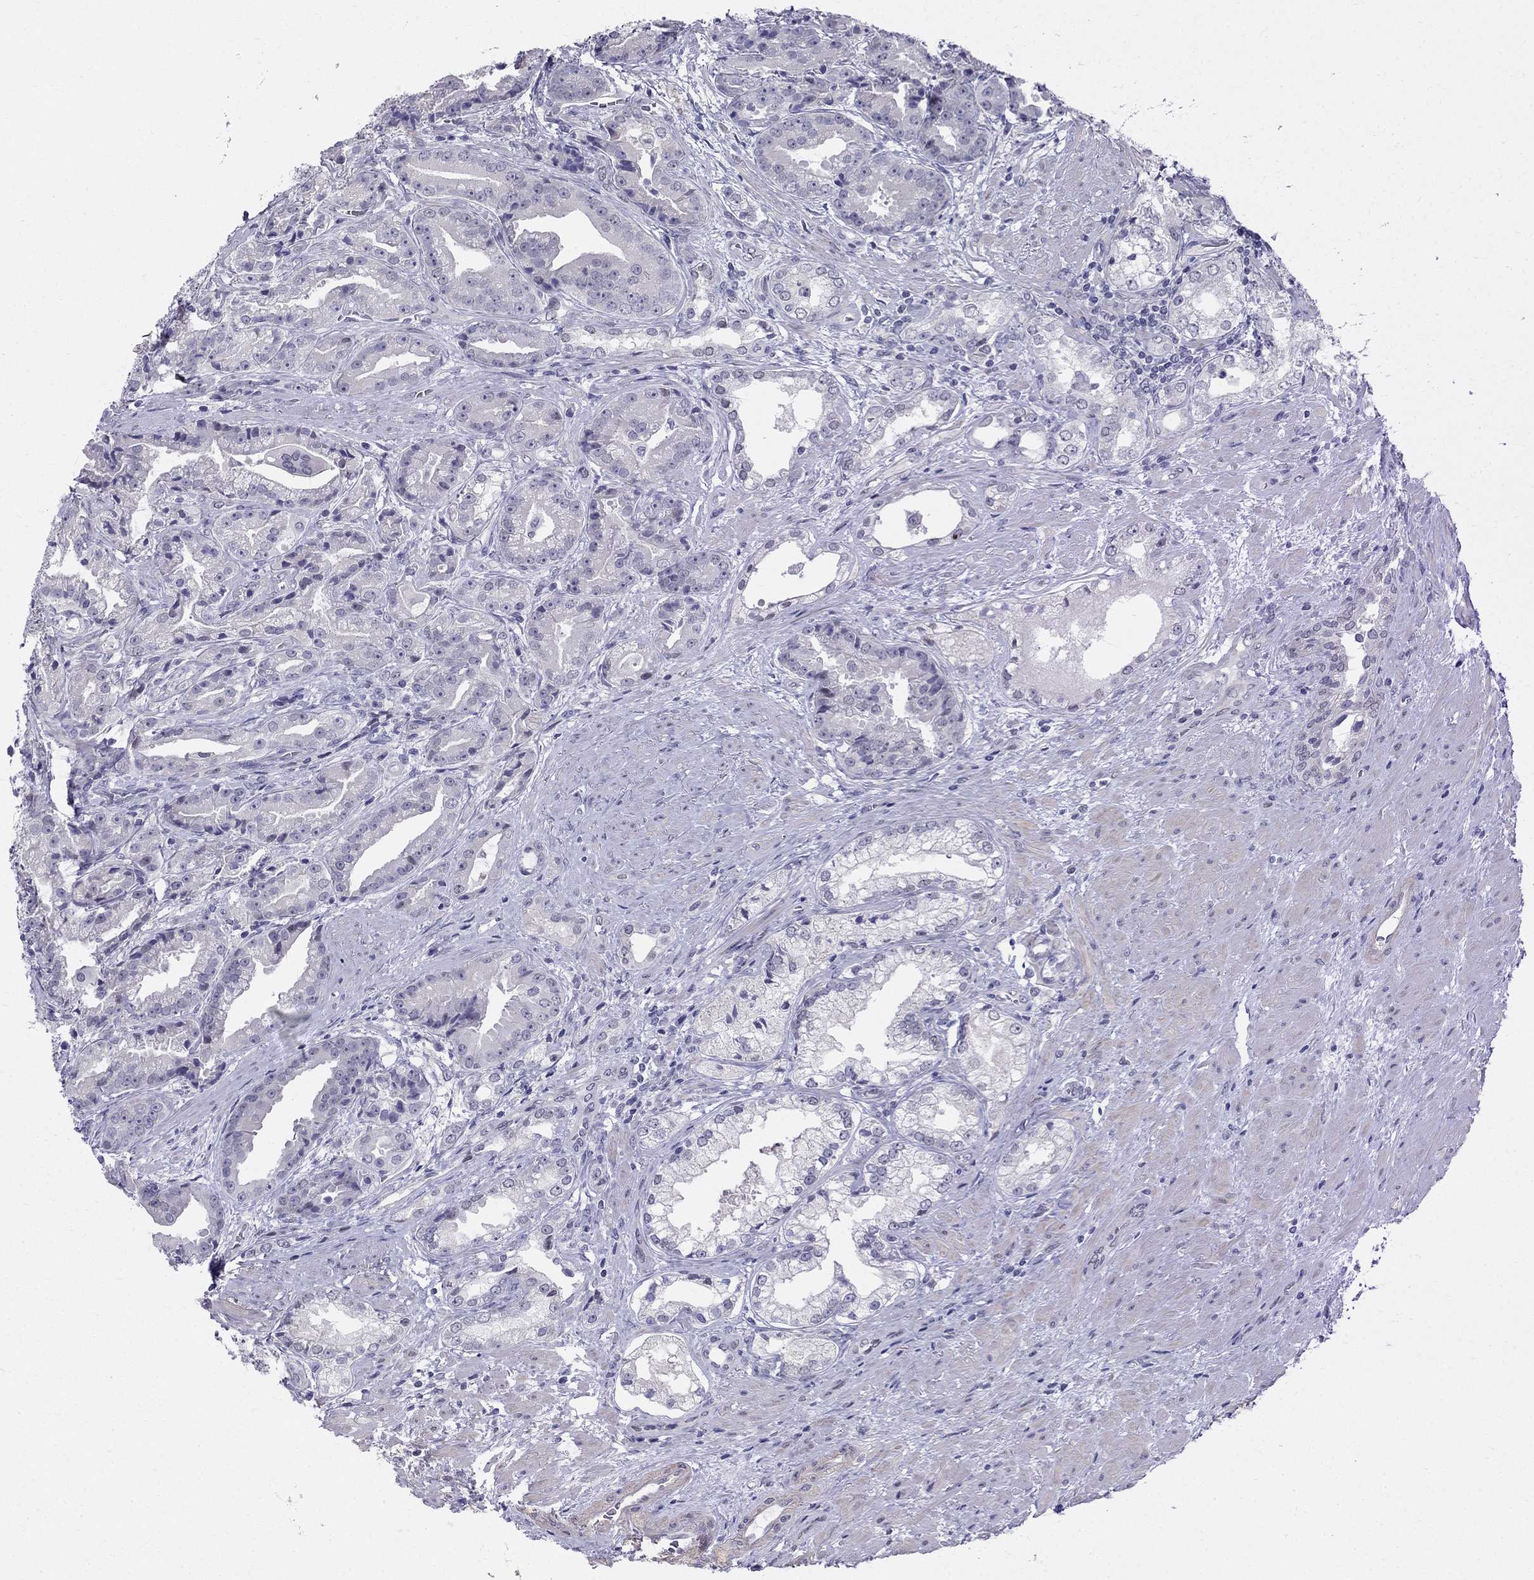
{"staining": {"intensity": "negative", "quantity": "none", "location": "none"}, "tissue": "prostate cancer", "cell_type": "Tumor cells", "image_type": "cancer", "snomed": [{"axis": "morphology", "description": "Adenocarcinoma, NOS"}, {"axis": "morphology", "description": "Adenocarcinoma, High grade"}, {"axis": "topography", "description": "Prostate"}], "caption": "High power microscopy image of an immunohistochemistry micrograph of prostate cancer (adenocarcinoma), revealing no significant positivity in tumor cells.", "gene": "BAG5", "patient": {"sex": "male", "age": 64}}